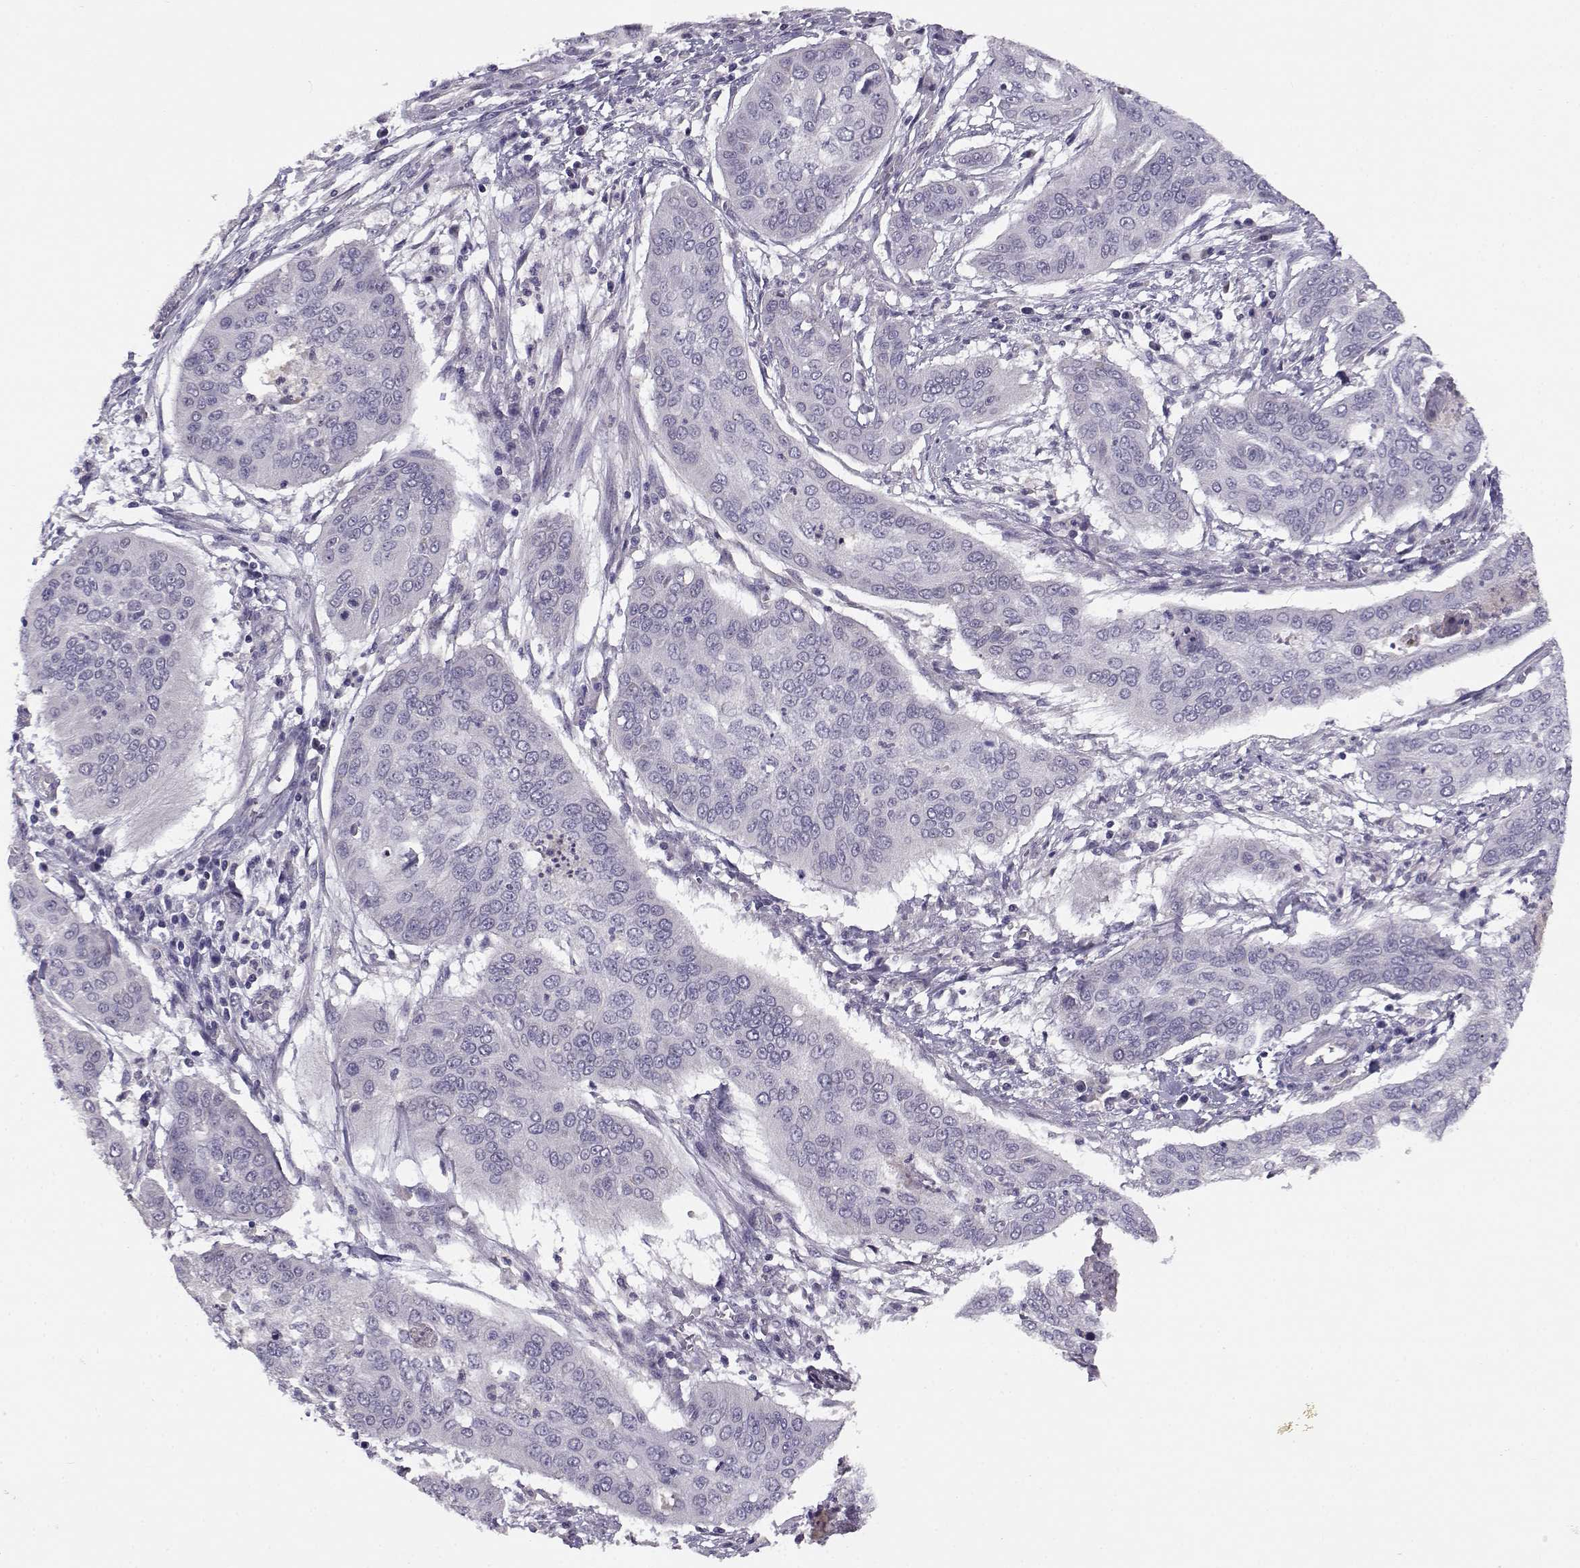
{"staining": {"intensity": "negative", "quantity": "none", "location": "none"}, "tissue": "cervical cancer", "cell_type": "Tumor cells", "image_type": "cancer", "snomed": [{"axis": "morphology", "description": "Squamous cell carcinoma, NOS"}, {"axis": "topography", "description": "Cervix"}], "caption": "An image of human cervical squamous cell carcinoma is negative for staining in tumor cells. (Stains: DAB (3,3'-diaminobenzidine) immunohistochemistry (IHC) with hematoxylin counter stain, Microscopy: brightfield microscopy at high magnification).", "gene": "TMEM145", "patient": {"sex": "female", "age": 39}}